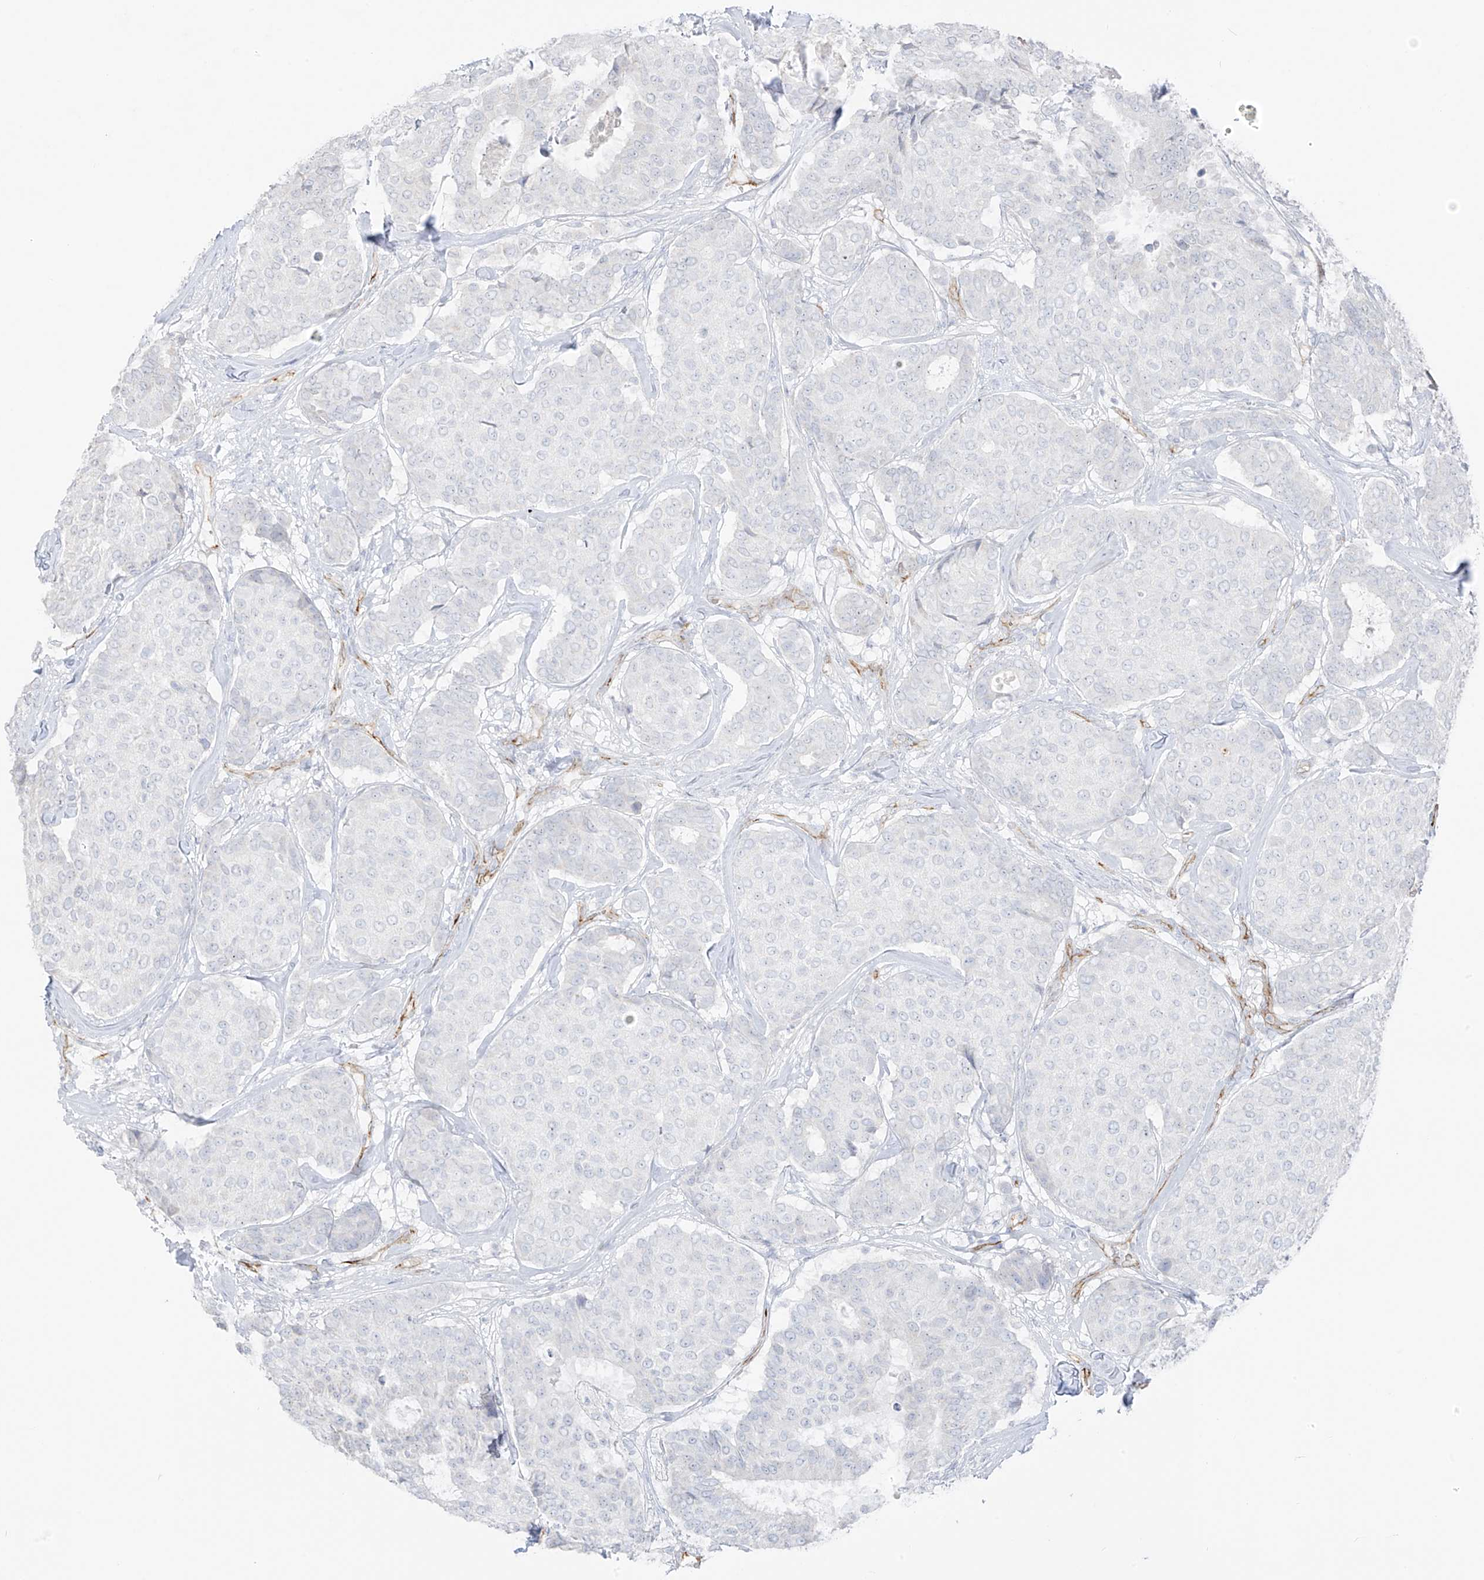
{"staining": {"intensity": "negative", "quantity": "none", "location": "none"}, "tissue": "breast cancer", "cell_type": "Tumor cells", "image_type": "cancer", "snomed": [{"axis": "morphology", "description": "Duct carcinoma"}, {"axis": "topography", "description": "Breast"}], "caption": "Immunohistochemistry (IHC) micrograph of human intraductal carcinoma (breast) stained for a protein (brown), which demonstrates no staining in tumor cells. The staining is performed using DAB brown chromogen with nuclei counter-stained in using hematoxylin.", "gene": "C11orf87", "patient": {"sex": "female", "age": 75}}